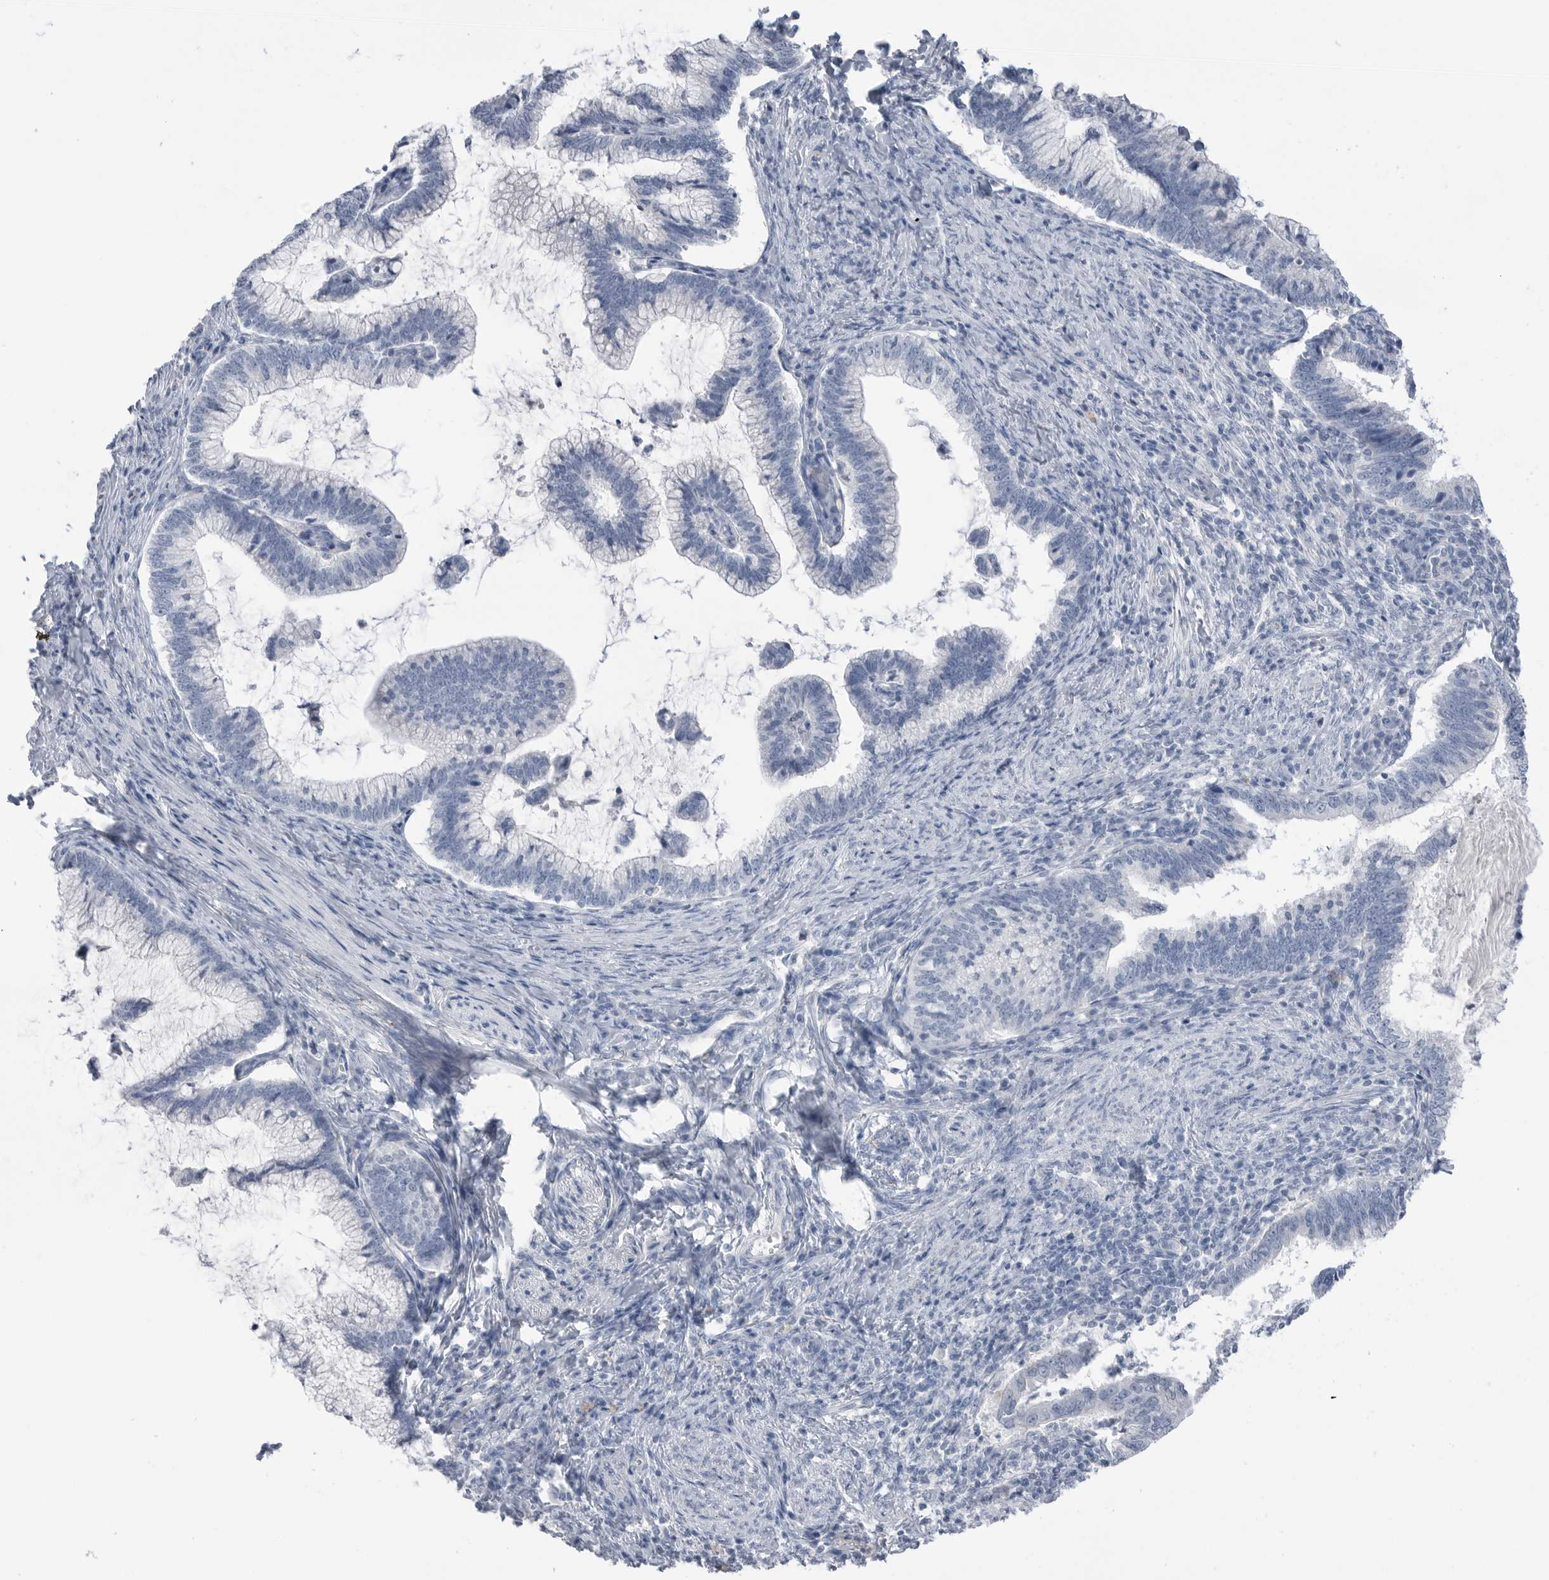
{"staining": {"intensity": "negative", "quantity": "none", "location": "none"}, "tissue": "cervical cancer", "cell_type": "Tumor cells", "image_type": "cancer", "snomed": [{"axis": "morphology", "description": "Adenocarcinoma, NOS"}, {"axis": "topography", "description": "Cervix"}], "caption": "Human cervical adenocarcinoma stained for a protein using immunohistochemistry demonstrates no staining in tumor cells.", "gene": "ABHD12", "patient": {"sex": "female", "age": 36}}